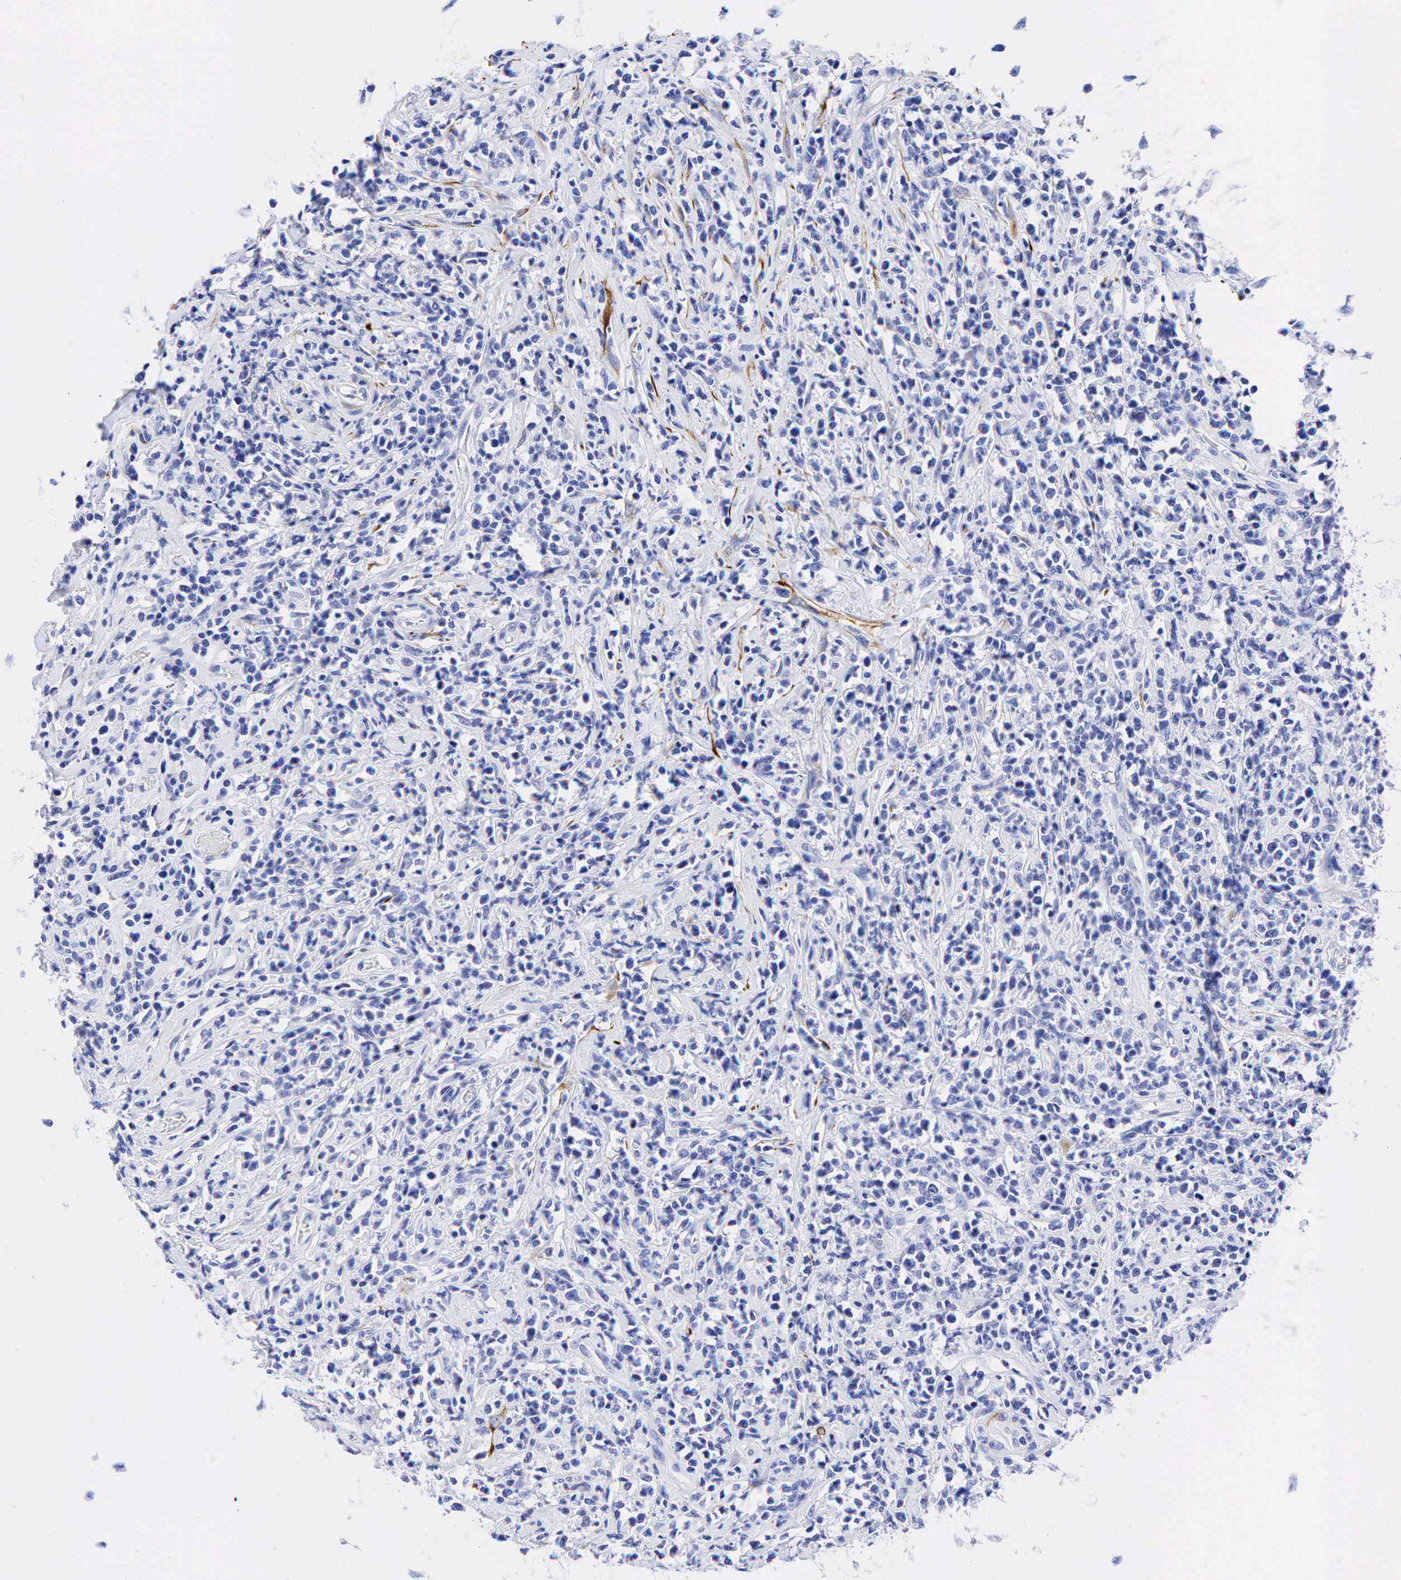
{"staining": {"intensity": "negative", "quantity": "none", "location": "none"}, "tissue": "lymphoma", "cell_type": "Tumor cells", "image_type": "cancer", "snomed": [{"axis": "morphology", "description": "Malignant lymphoma, non-Hodgkin's type, High grade"}, {"axis": "topography", "description": "Colon"}], "caption": "DAB (3,3'-diaminobenzidine) immunohistochemical staining of human high-grade malignant lymphoma, non-Hodgkin's type shows no significant expression in tumor cells.", "gene": "KRT18", "patient": {"sex": "male", "age": 82}}